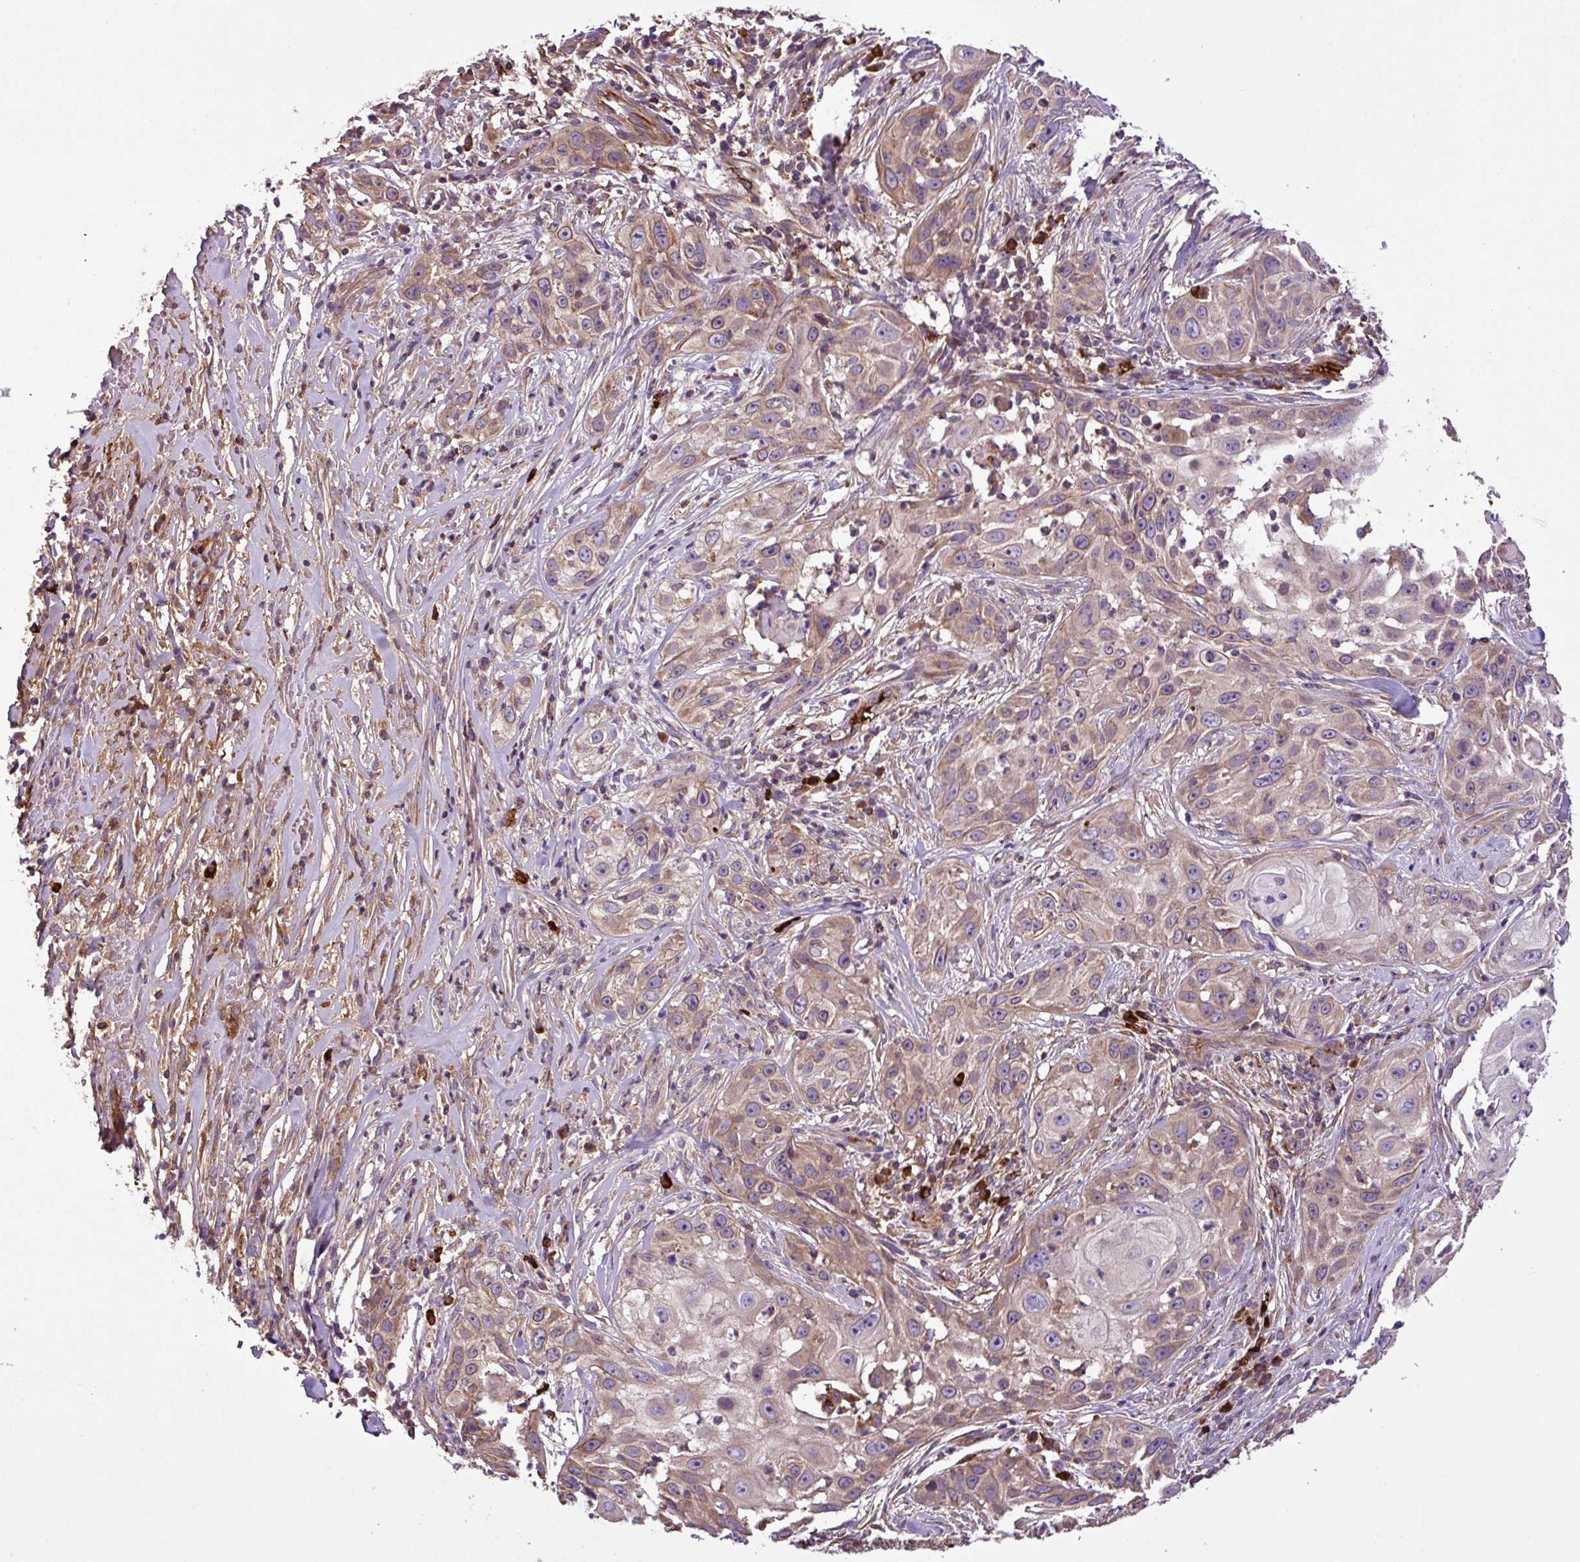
{"staining": {"intensity": "moderate", "quantity": "25%-75%", "location": "cytoplasmic/membranous"}, "tissue": "skin cancer", "cell_type": "Tumor cells", "image_type": "cancer", "snomed": [{"axis": "morphology", "description": "Squamous cell carcinoma, NOS"}, {"axis": "topography", "description": "Skin"}], "caption": "A micrograph of skin cancer (squamous cell carcinoma) stained for a protein demonstrates moderate cytoplasmic/membranous brown staining in tumor cells. The protein is stained brown, and the nuclei are stained in blue (DAB IHC with brightfield microscopy, high magnification).", "gene": "ZNF266", "patient": {"sex": "female", "age": 44}}